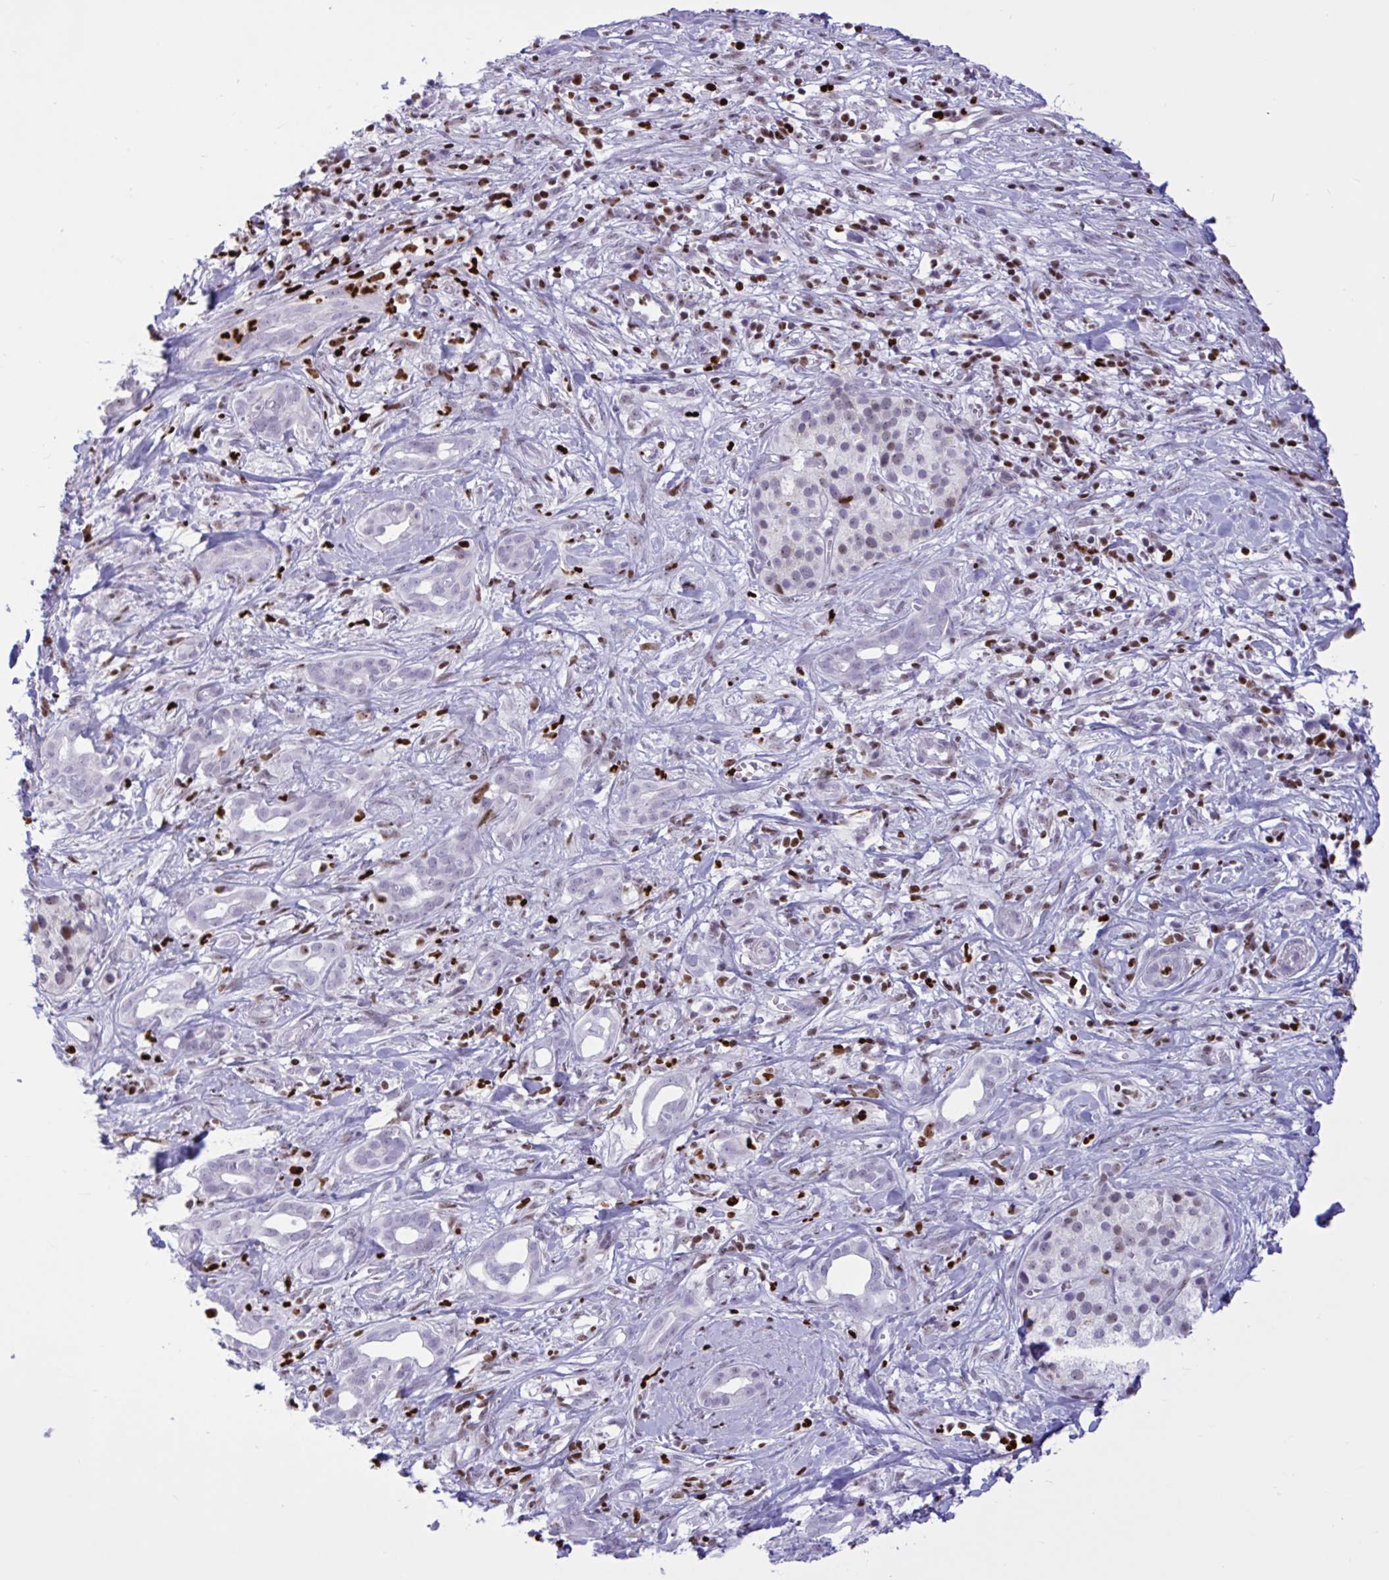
{"staining": {"intensity": "negative", "quantity": "none", "location": "none"}, "tissue": "pancreatic cancer", "cell_type": "Tumor cells", "image_type": "cancer", "snomed": [{"axis": "morphology", "description": "Adenocarcinoma, NOS"}, {"axis": "topography", "description": "Pancreas"}], "caption": "Immunohistochemistry (IHC) micrograph of adenocarcinoma (pancreatic) stained for a protein (brown), which exhibits no expression in tumor cells.", "gene": "HMGB2", "patient": {"sex": "male", "age": 61}}